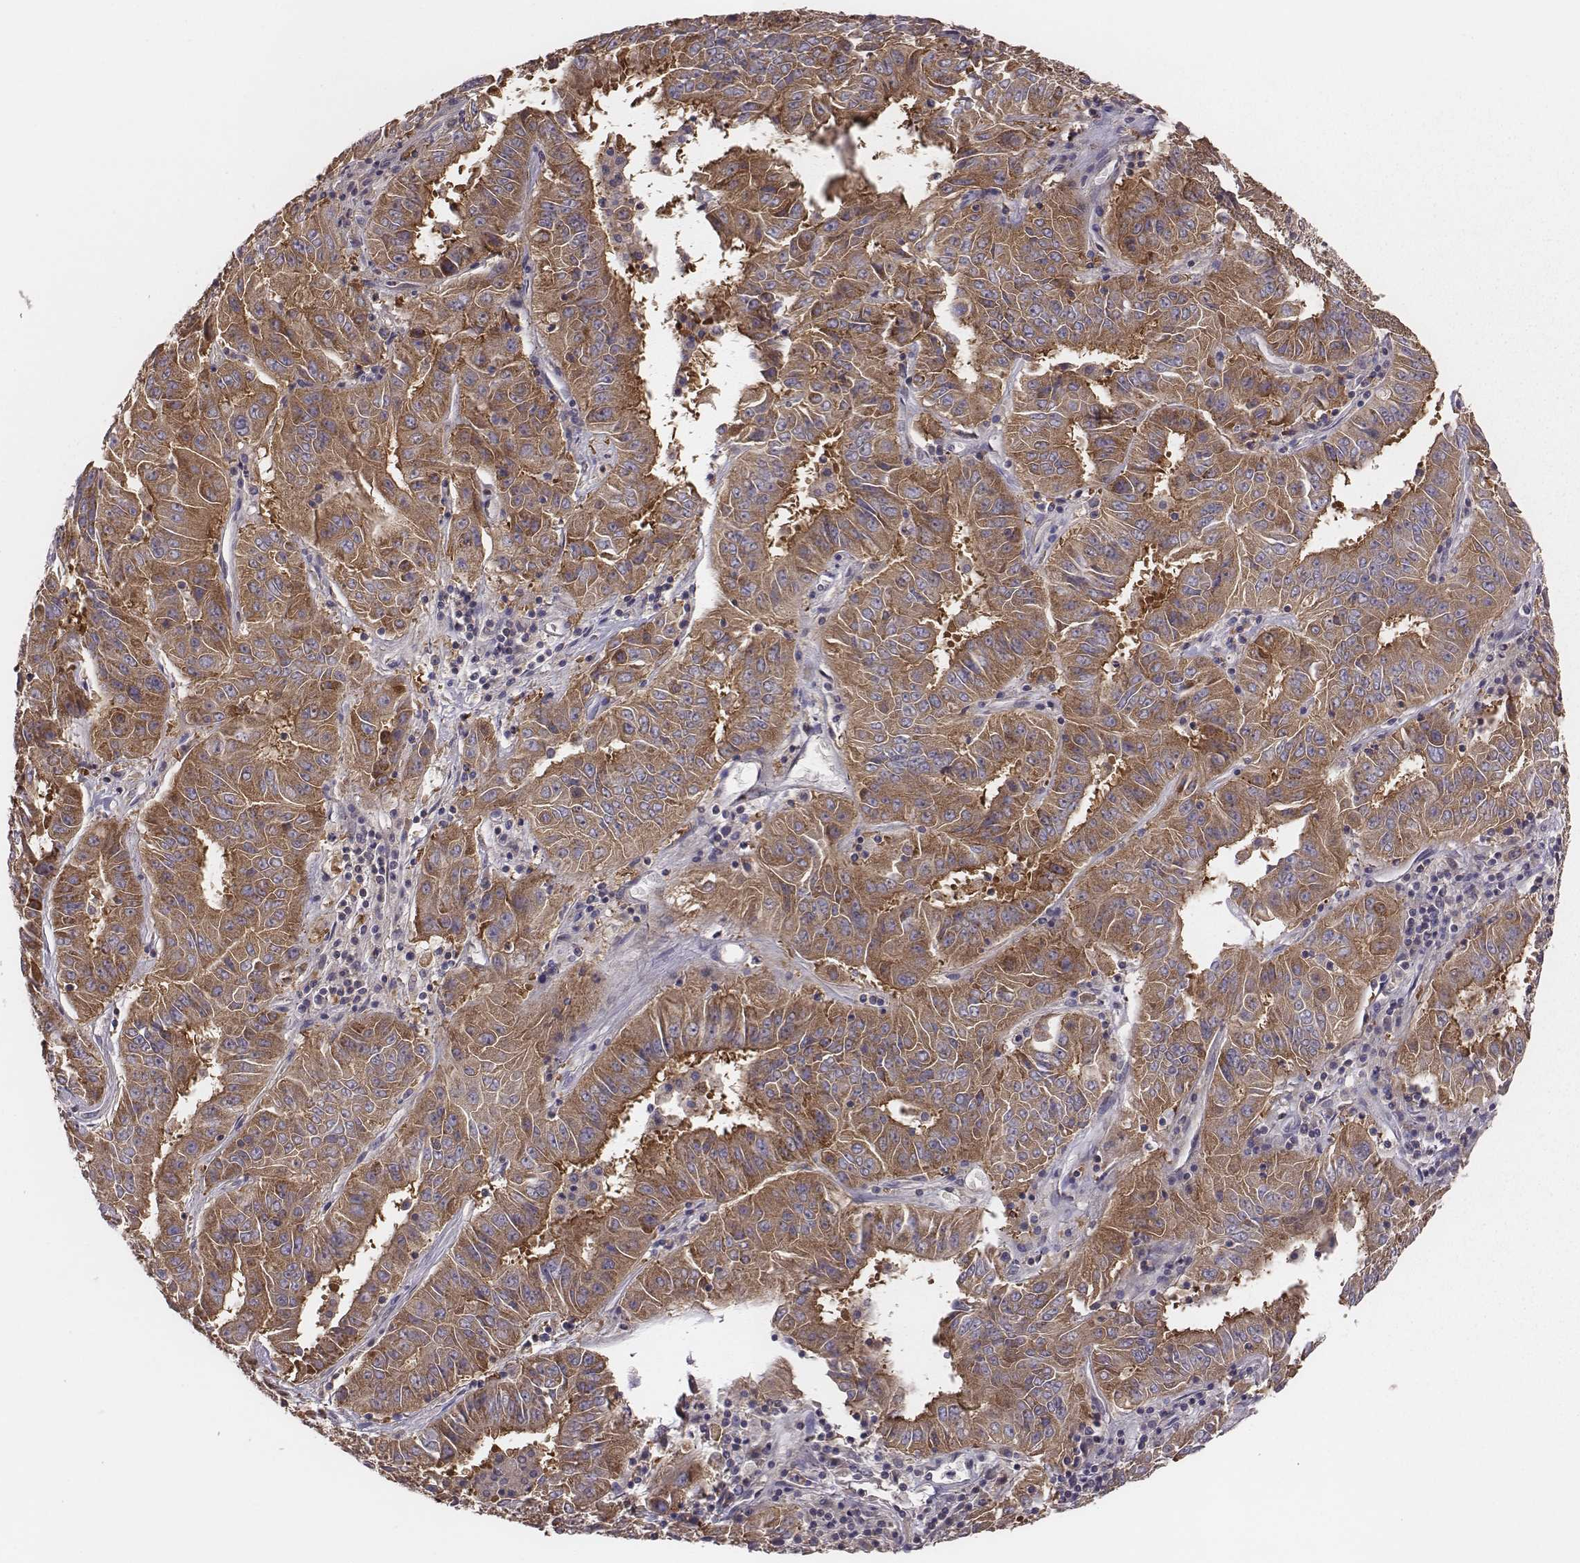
{"staining": {"intensity": "moderate", "quantity": ">75%", "location": "cytoplasmic/membranous"}, "tissue": "pancreatic cancer", "cell_type": "Tumor cells", "image_type": "cancer", "snomed": [{"axis": "morphology", "description": "Adenocarcinoma, NOS"}, {"axis": "topography", "description": "Pancreas"}], "caption": "Tumor cells display moderate cytoplasmic/membranous staining in approximately >75% of cells in pancreatic adenocarcinoma.", "gene": "CAD", "patient": {"sex": "male", "age": 63}}